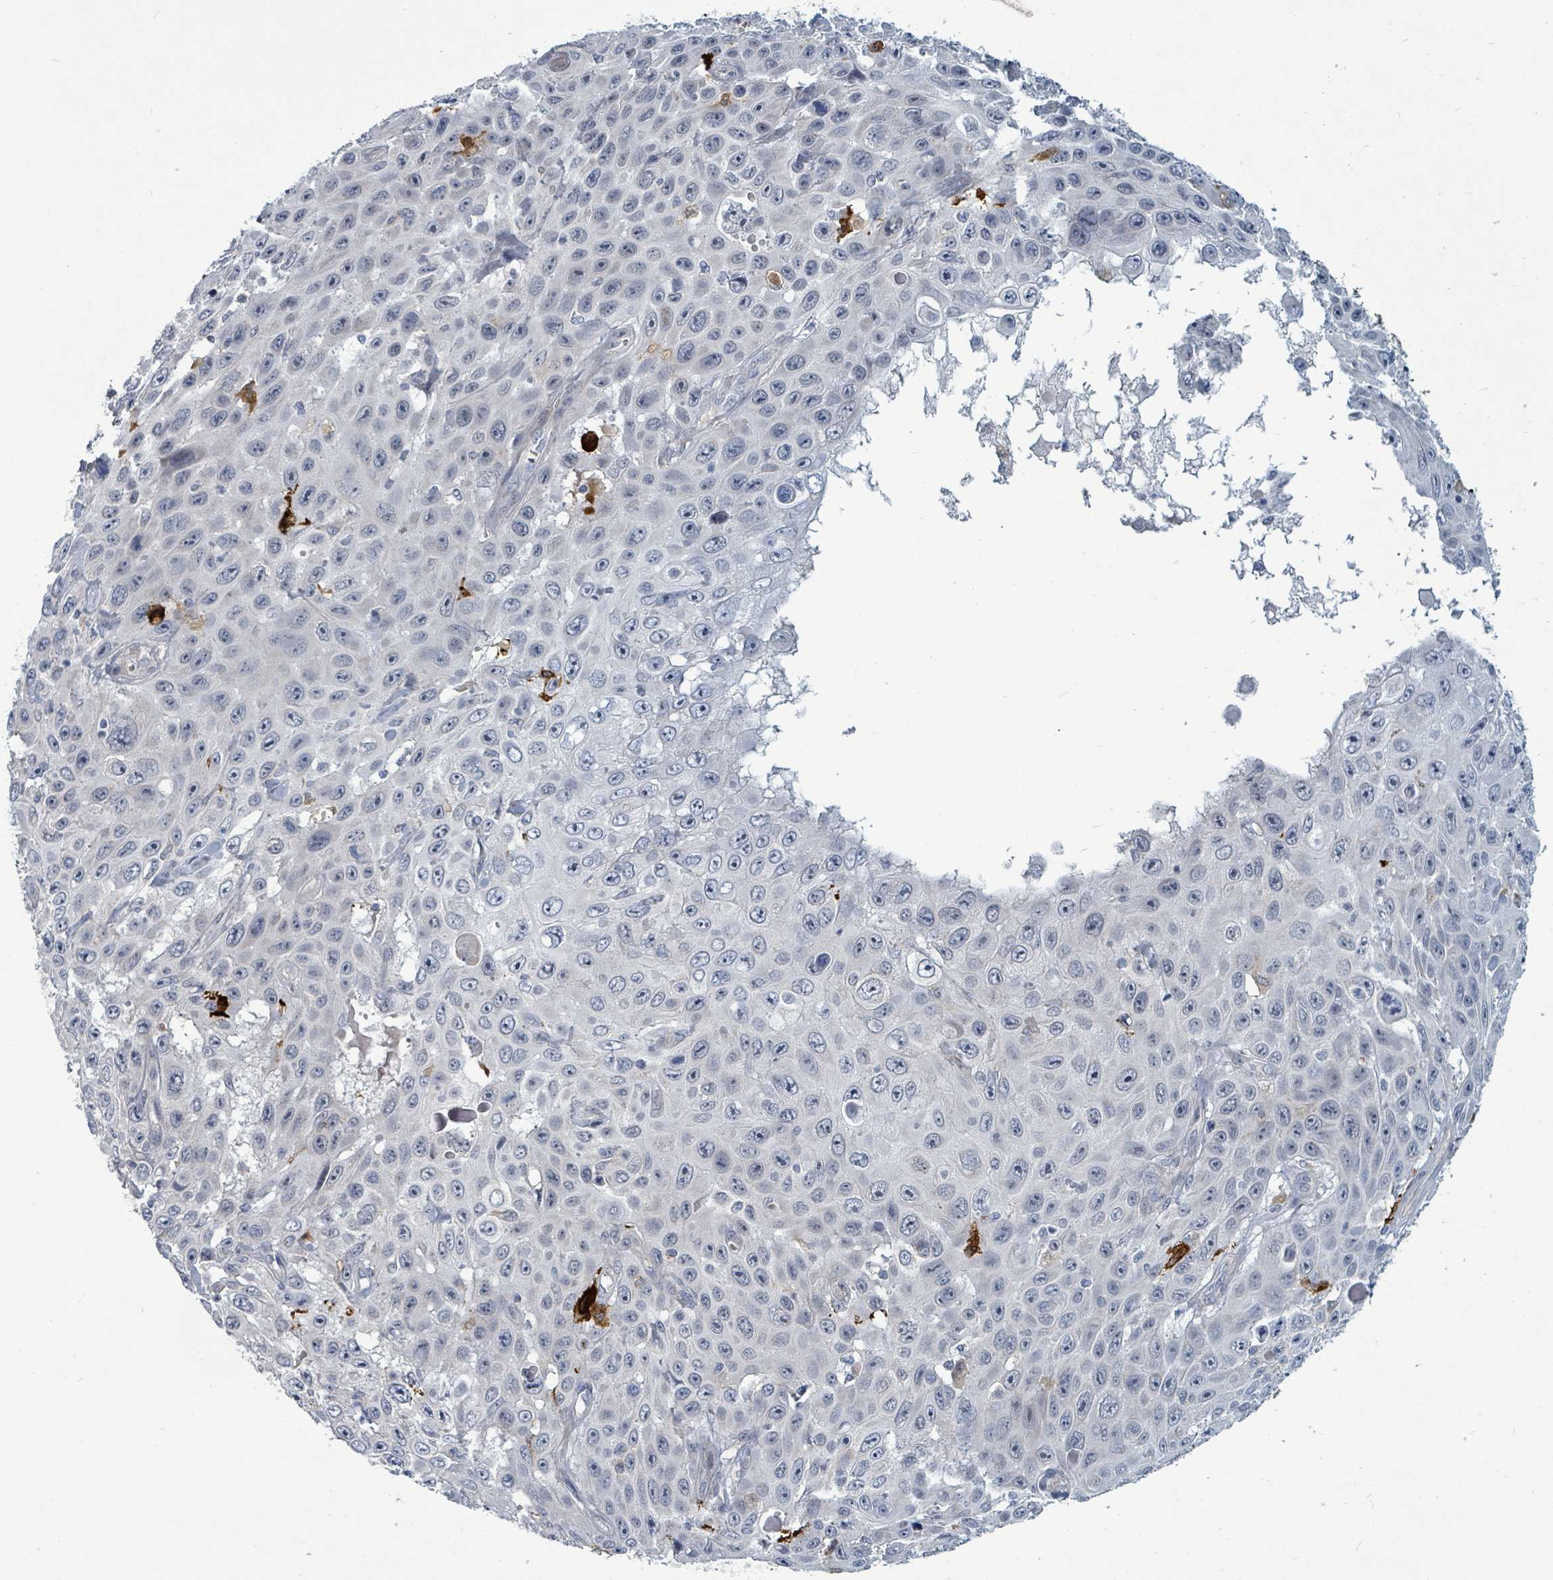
{"staining": {"intensity": "negative", "quantity": "none", "location": "none"}, "tissue": "skin cancer", "cell_type": "Tumor cells", "image_type": "cancer", "snomed": [{"axis": "morphology", "description": "Squamous cell carcinoma, NOS"}, {"axis": "topography", "description": "Skin"}], "caption": "This is an immunohistochemistry image of human skin cancer (squamous cell carcinoma). There is no positivity in tumor cells.", "gene": "TRDMT1", "patient": {"sex": "male", "age": 82}}